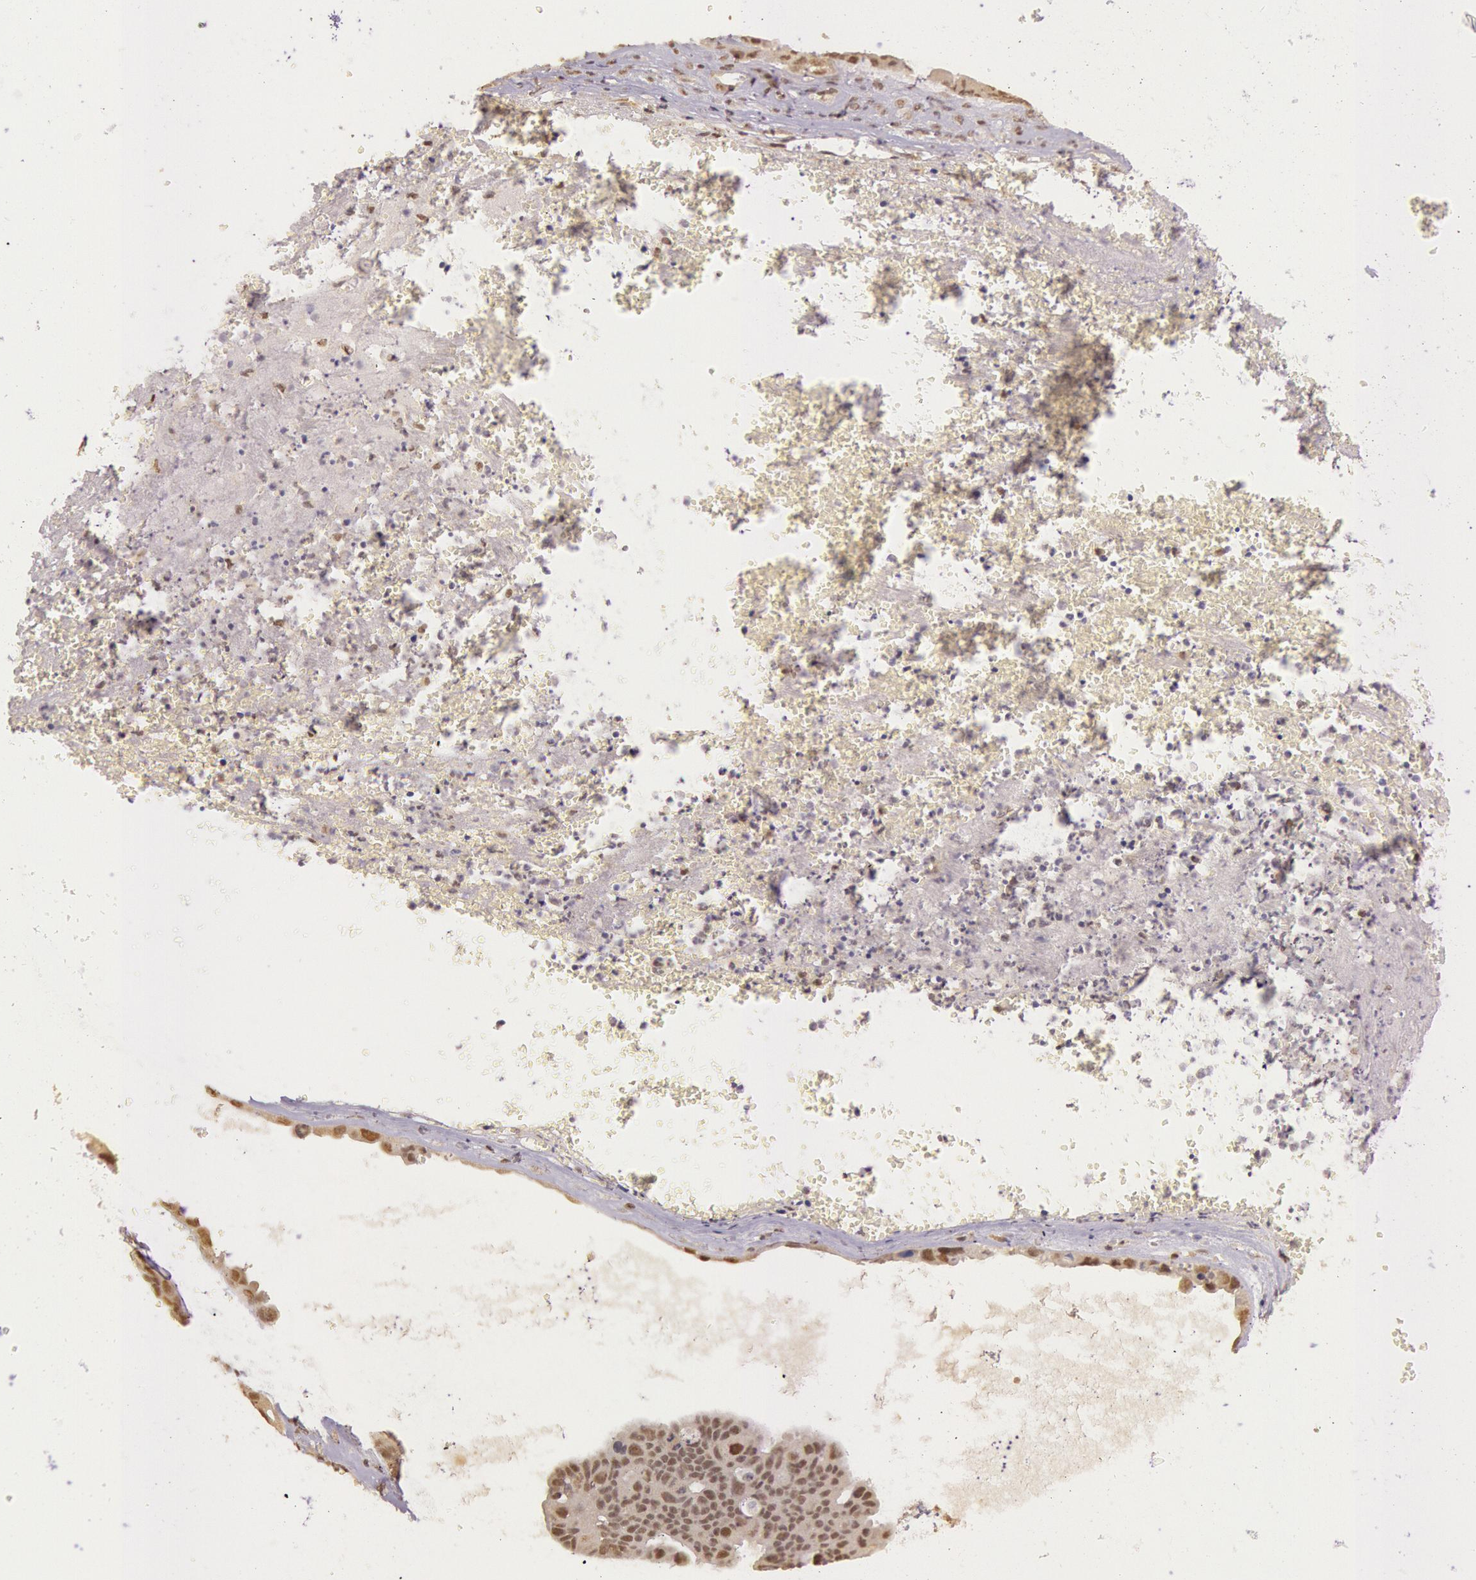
{"staining": {"intensity": "weak", "quantity": ">75%", "location": "cytoplasmic/membranous,nuclear"}, "tissue": "ovarian cancer", "cell_type": "Tumor cells", "image_type": "cancer", "snomed": [{"axis": "morphology", "description": "Carcinoma, endometroid"}, {"axis": "topography", "description": "Ovary"}], "caption": "IHC micrograph of neoplastic tissue: human endometroid carcinoma (ovarian) stained using immunohistochemistry (IHC) displays low levels of weak protein expression localized specifically in the cytoplasmic/membranous and nuclear of tumor cells, appearing as a cytoplasmic/membranous and nuclear brown color.", "gene": "RTL10", "patient": {"sex": "female", "age": 85}}